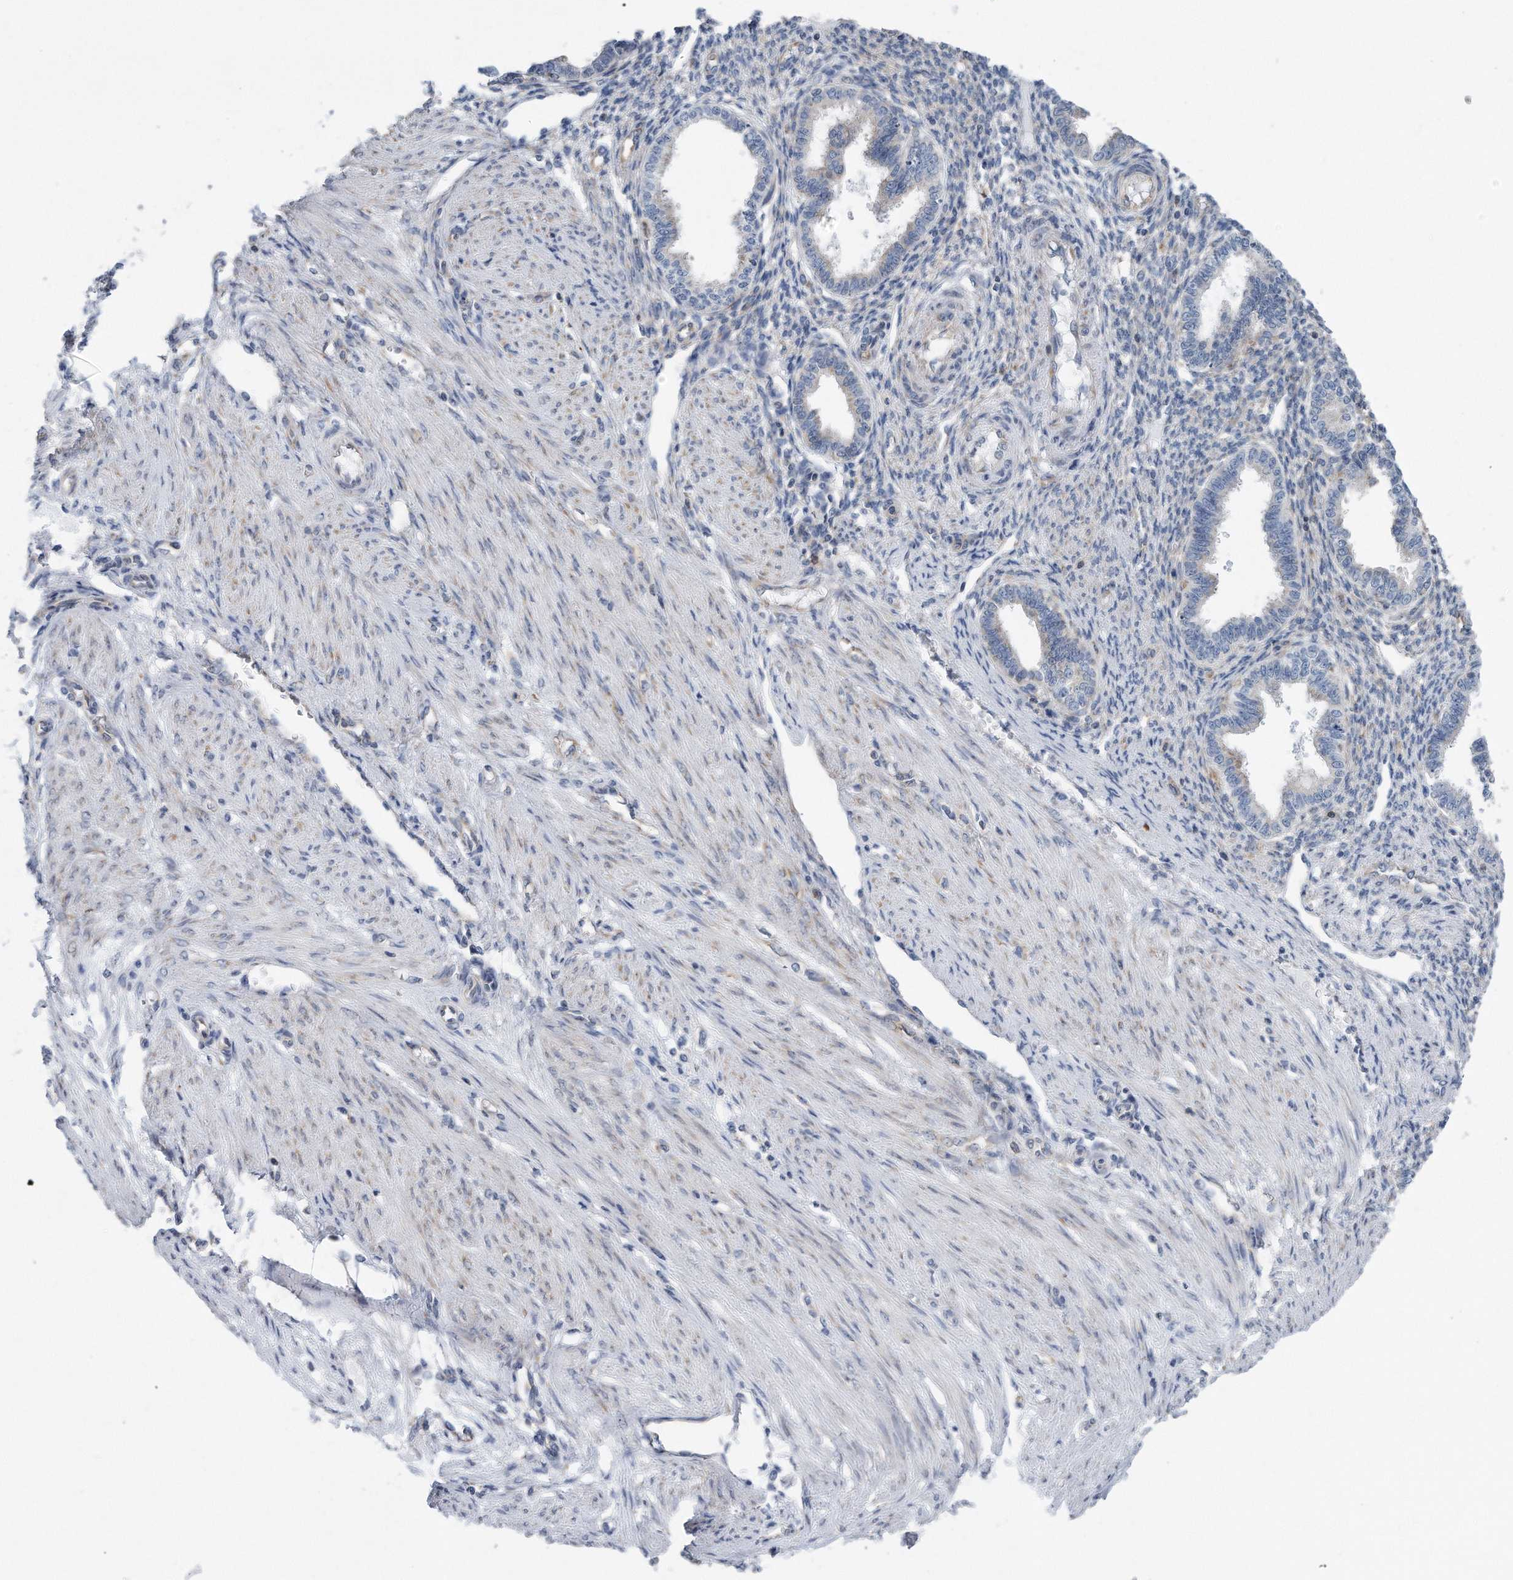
{"staining": {"intensity": "weak", "quantity": "<25%", "location": "cytoplasmic/membranous"}, "tissue": "endometrium", "cell_type": "Cells in endometrial stroma", "image_type": "normal", "snomed": [{"axis": "morphology", "description": "Normal tissue, NOS"}, {"axis": "topography", "description": "Endometrium"}], "caption": "DAB (3,3'-diaminobenzidine) immunohistochemical staining of normal endometrium displays no significant expression in cells in endometrial stroma. (DAB immunohistochemistry (IHC), high magnification).", "gene": "RPL26L1", "patient": {"sex": "female", "age": 33}}